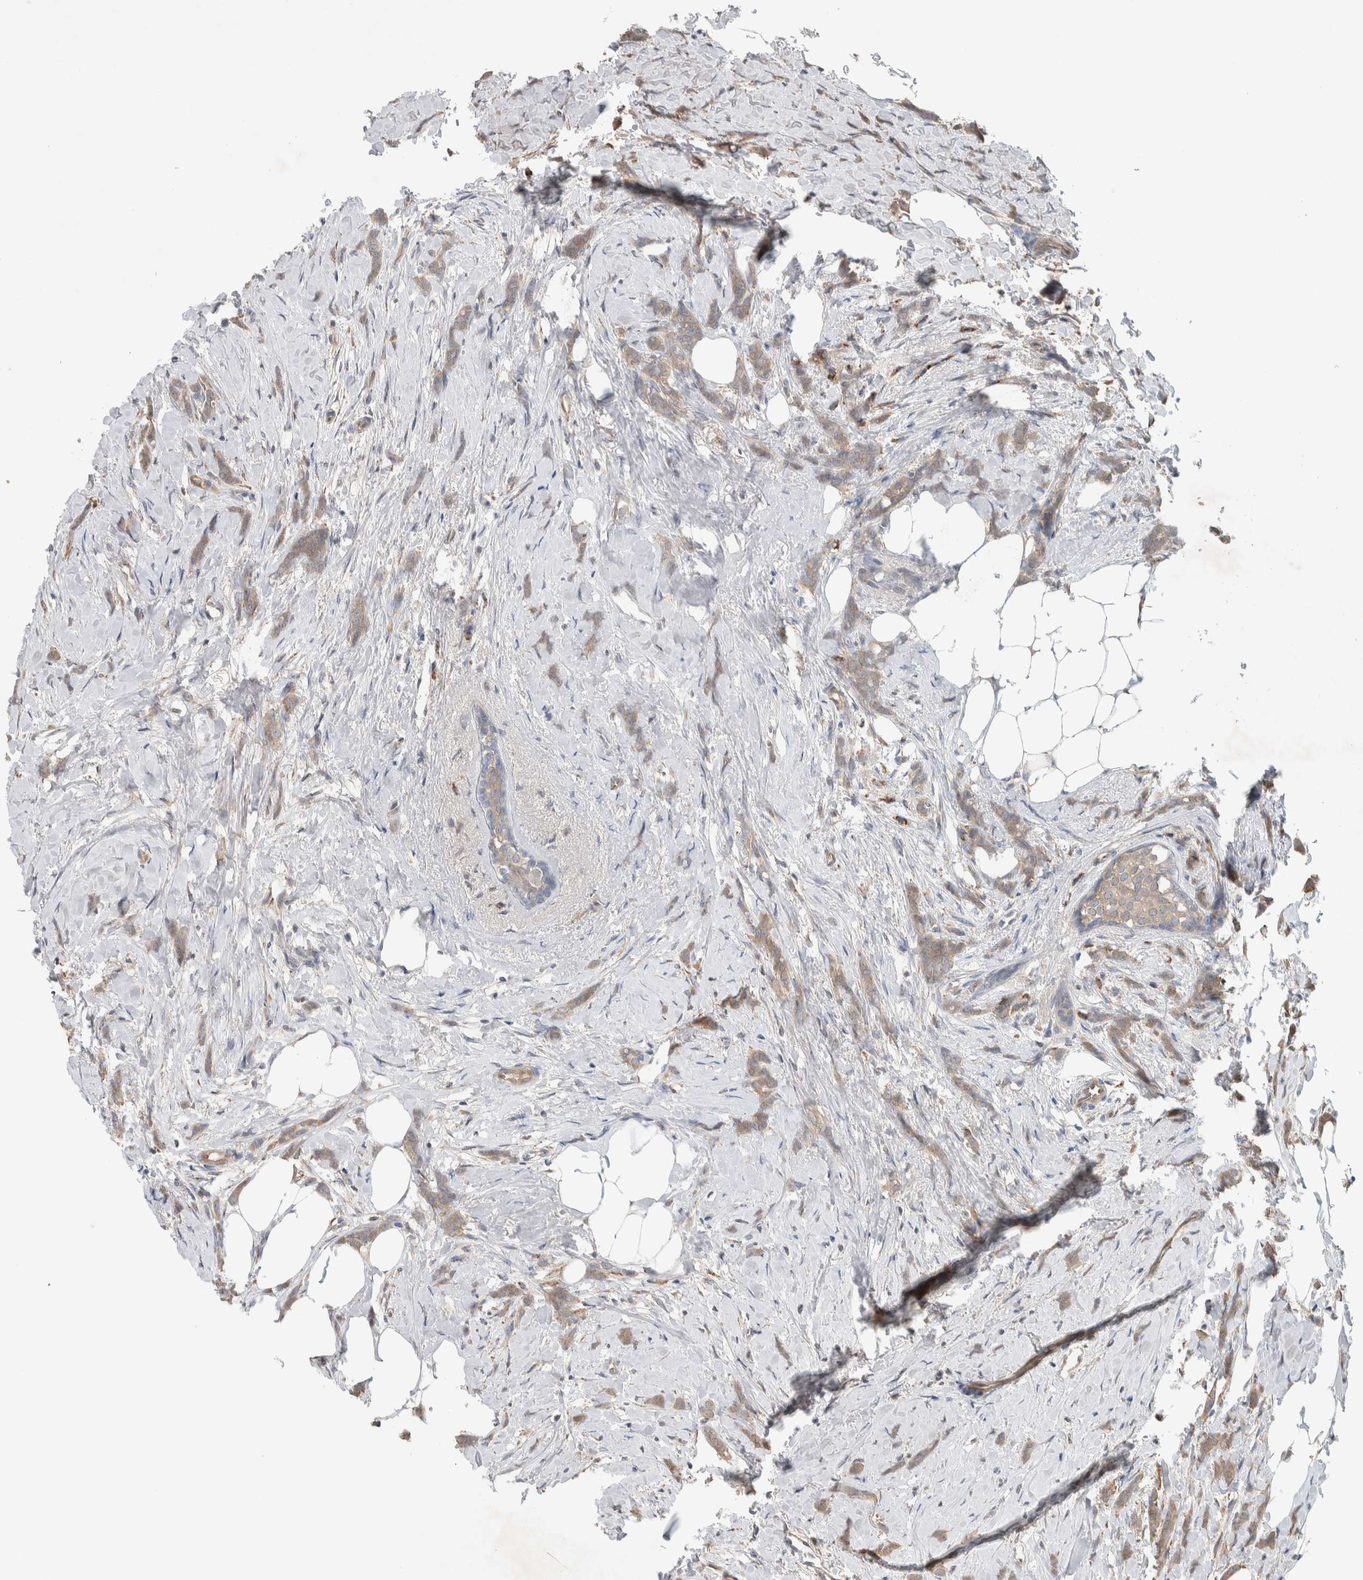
{"staining": {"intensity": "weak", "quantity": ">75%", "location": "cytoplasmic/membranous"}, "tissue": "breast cancer", "cell_type": "Tumor cells", "image_type": "cancer", "snomed": [{"axis": "morphology", "description": "Lobular carcinoma, in situ"}, {"axis": "morphology", "description": "Lobular carcinoma"}, {"axis": "topography", "description": "Breast"}], "caption": "Protein staining of breast lobular carcinoma tissue displays weak cytoplasmic/membranous staining in approximately >75% of tumor cells.", "gene": "DEPTOR", "patient": {"sex": "female", "age": 41}}